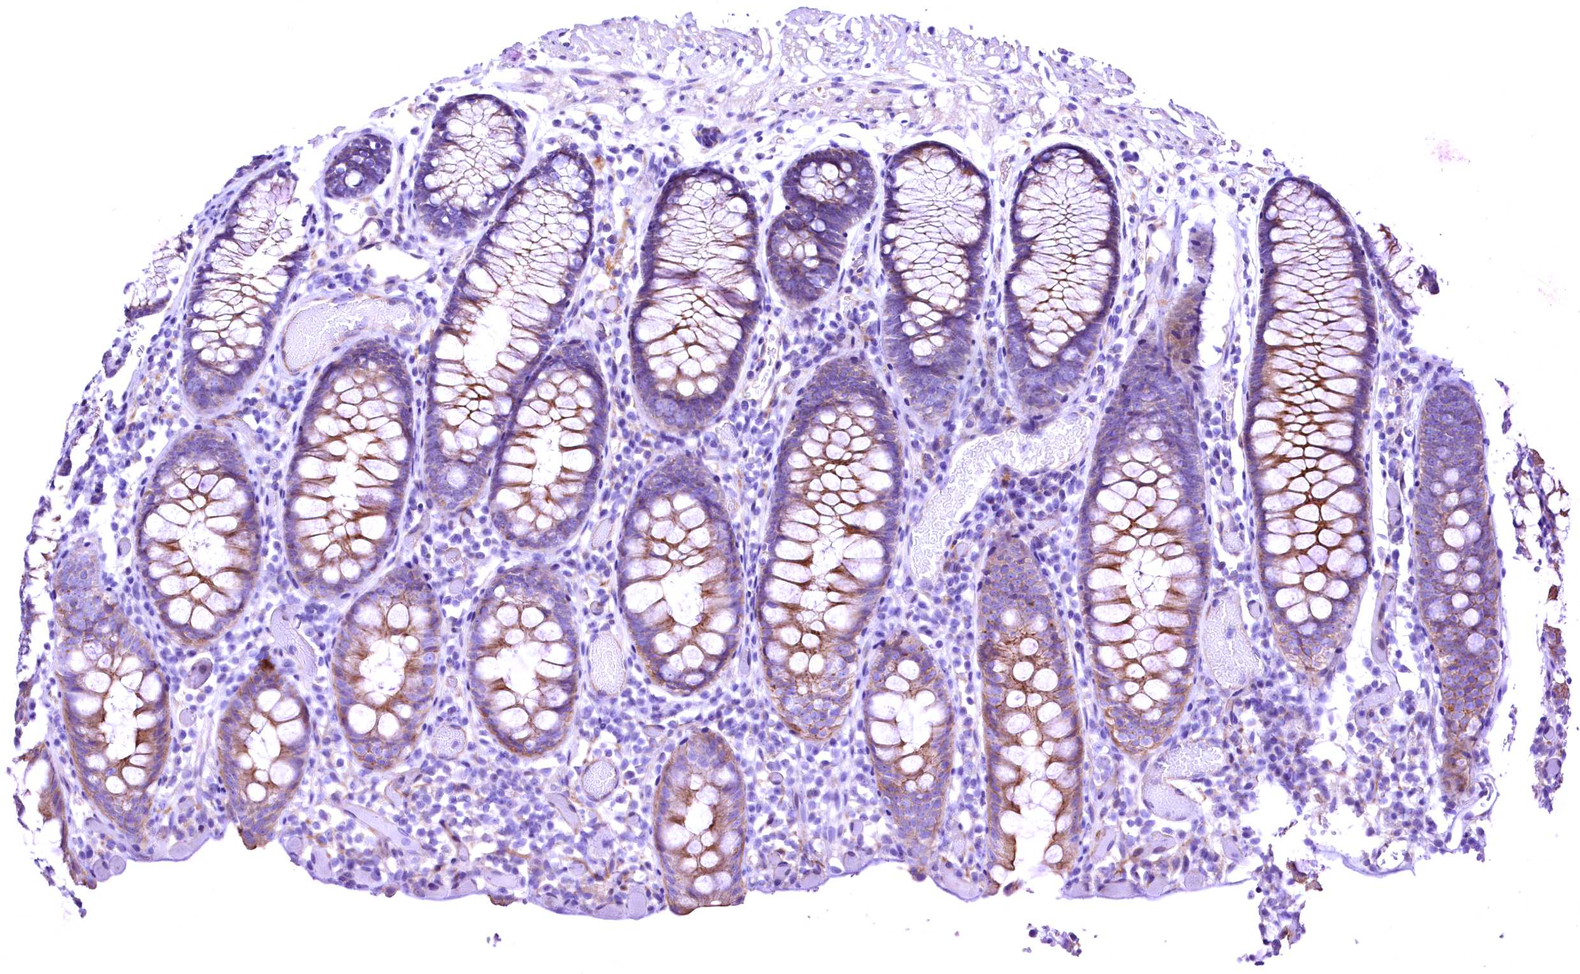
{"staining": {"intensity": "weak", "quantity": "25%-75%", "location": "cytoplasmic/membranous"}, "tissue": "colon", "cell_type": "Endothelial cells", "image_type": "normal", "snomed": [{"axis": "morphology", "description": "Normal tissue, NOS"}, {"axis": "topography", "description": "Colon"}], "caption": "A histopathology image showing weak cytoplasmic/membranous staining in about 25%-75% of endothelial cells in benign colon, as visualized by brown immunohistochemical staining.", "gene": "SLF1", "patient": {"sex": "male", "age": 14}}